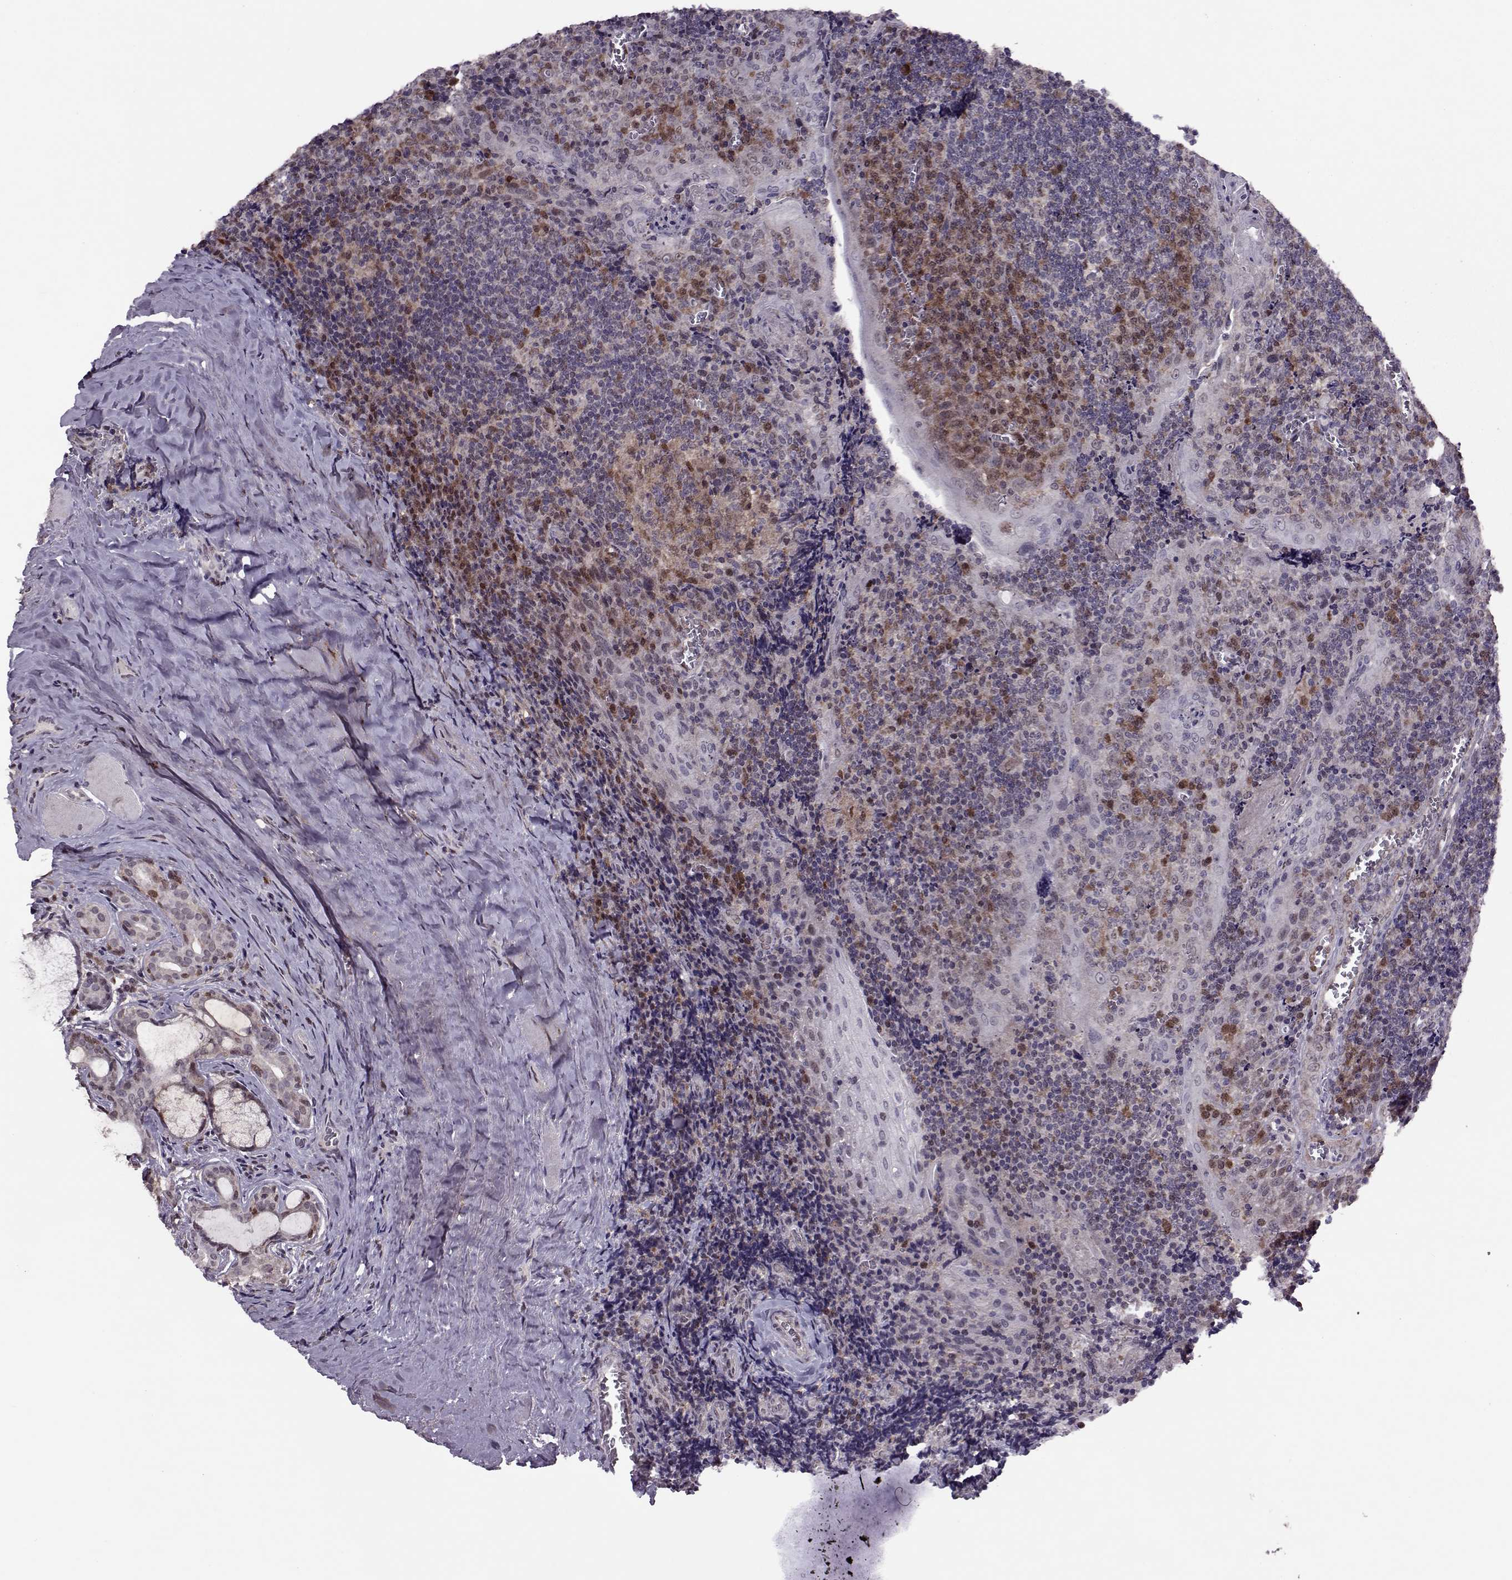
{"staining": {"intensity": "moderate", "quantity": "<25%", "location": "cytoplasmic/membranous,nuclear"}, "tissue": "tonsil", "cell_type": "Germinal center cells", "image_type": "normal", "snomed": [{"axis": "morphology", "description": "Normal tissue, NOS"}, {"axis": "morphology", "description": "Inflammation, NOS"}, {"axis": "topography", "description": "Tonsil"}], "caption": "This is a micrograph of immunohistochemistry staining of unremarkable tonsil, which shows moderate expression in the cytoplasmic/membranous,nuclear of germinal center cells.", "gene": "CDK4", "patient": {"sex": "female", "age": 31}}